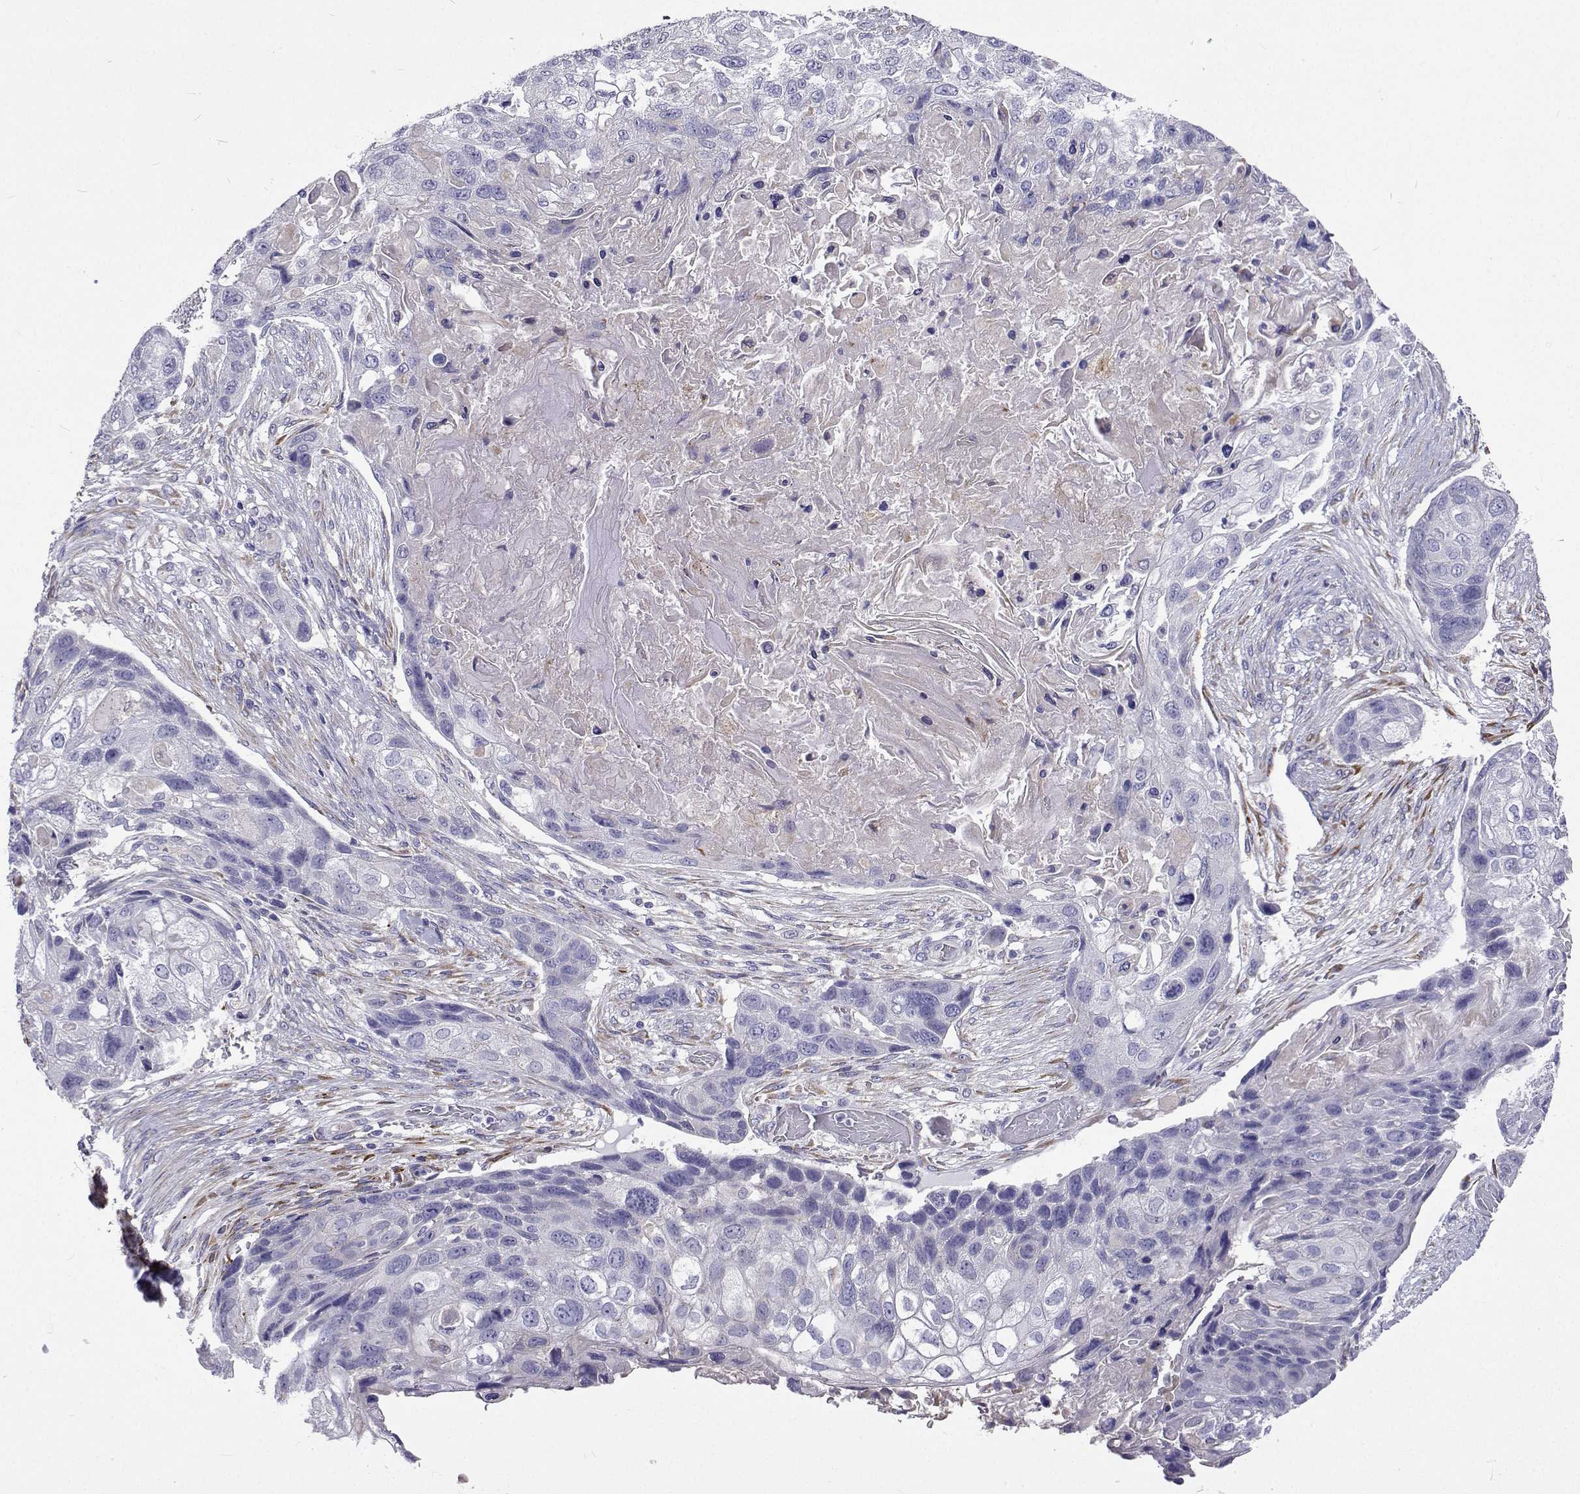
{"staining": {"intensity": "negative", "quantity": "none", "location": "none"}, "tissue": "lung cancer", "cell_type": "Tumor cells", "image_type": "cancer", "snomed": [{"axis": "morphology", "description": "Squamous cell carcinoma, NOS"}, {"axis": "topography", "description": "Lung"}], "caption": "This is an IHC image of human lung cancer (squamous cell carcinoma). There is no positivity in tumor cells.", "gene": "LHFPL7", "patient": {"sex": "male", "age": 69}}